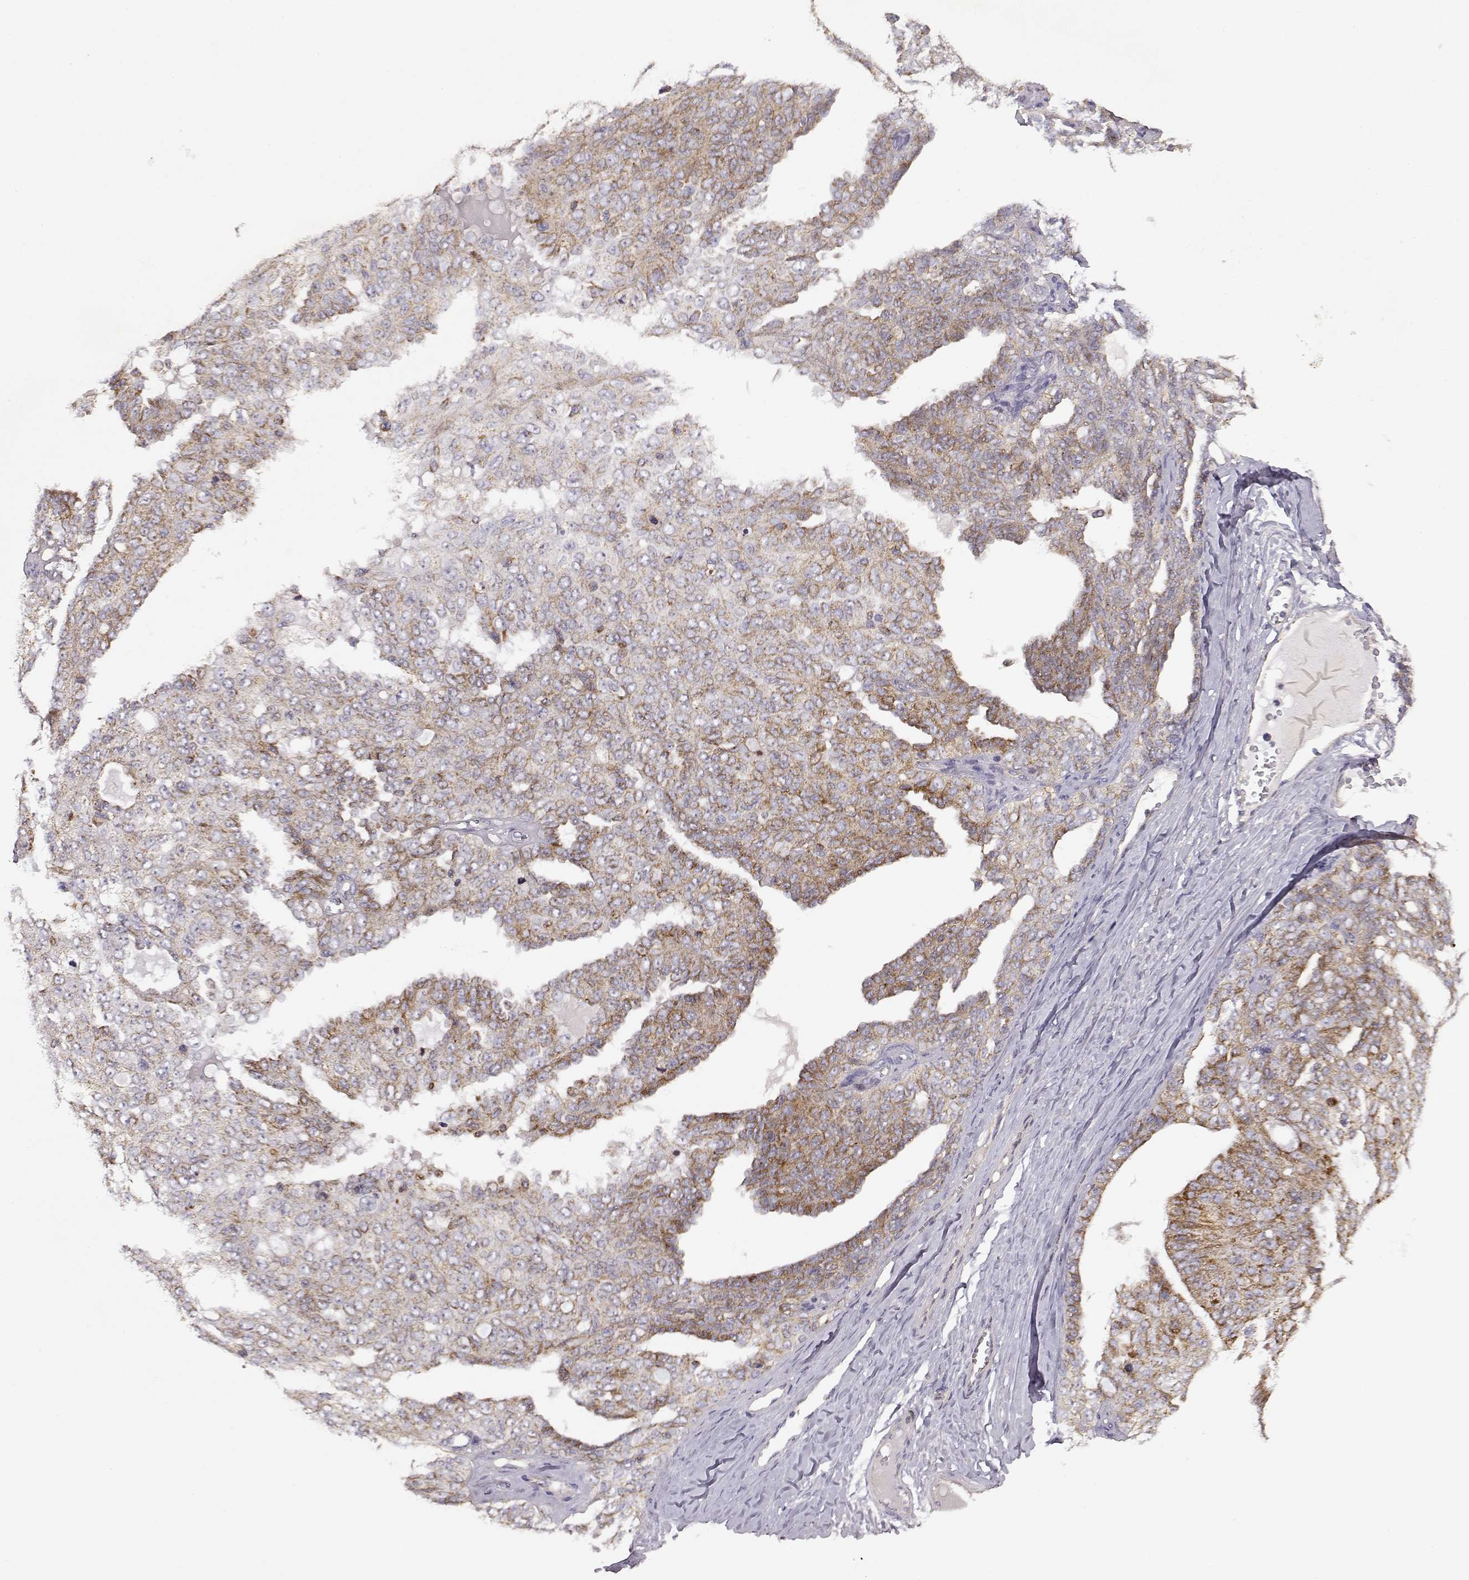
{"staining": {"intensity": "moderate", "quantity": "25%-75%", "location": "cytoplasmic/membranous"}, "tissue": "ovarian cancer", "cell_type": "Tumor cells", "image_type": "cancer", "snomed": [{"axis": "morphology", "description": "Cystadenocarcinoma, serous, NOS"}, {"axis": "topography", "description": "Ovary"}], "caption": "A medium amount of moderate cytoplasmic/membranous positivity is seen in approximately 25%-75% of tumor cells in ovarian serous cystadenocarcinoma tissue.", "gene": "DDC", "patient": {"sex": "female", "age": 71}}